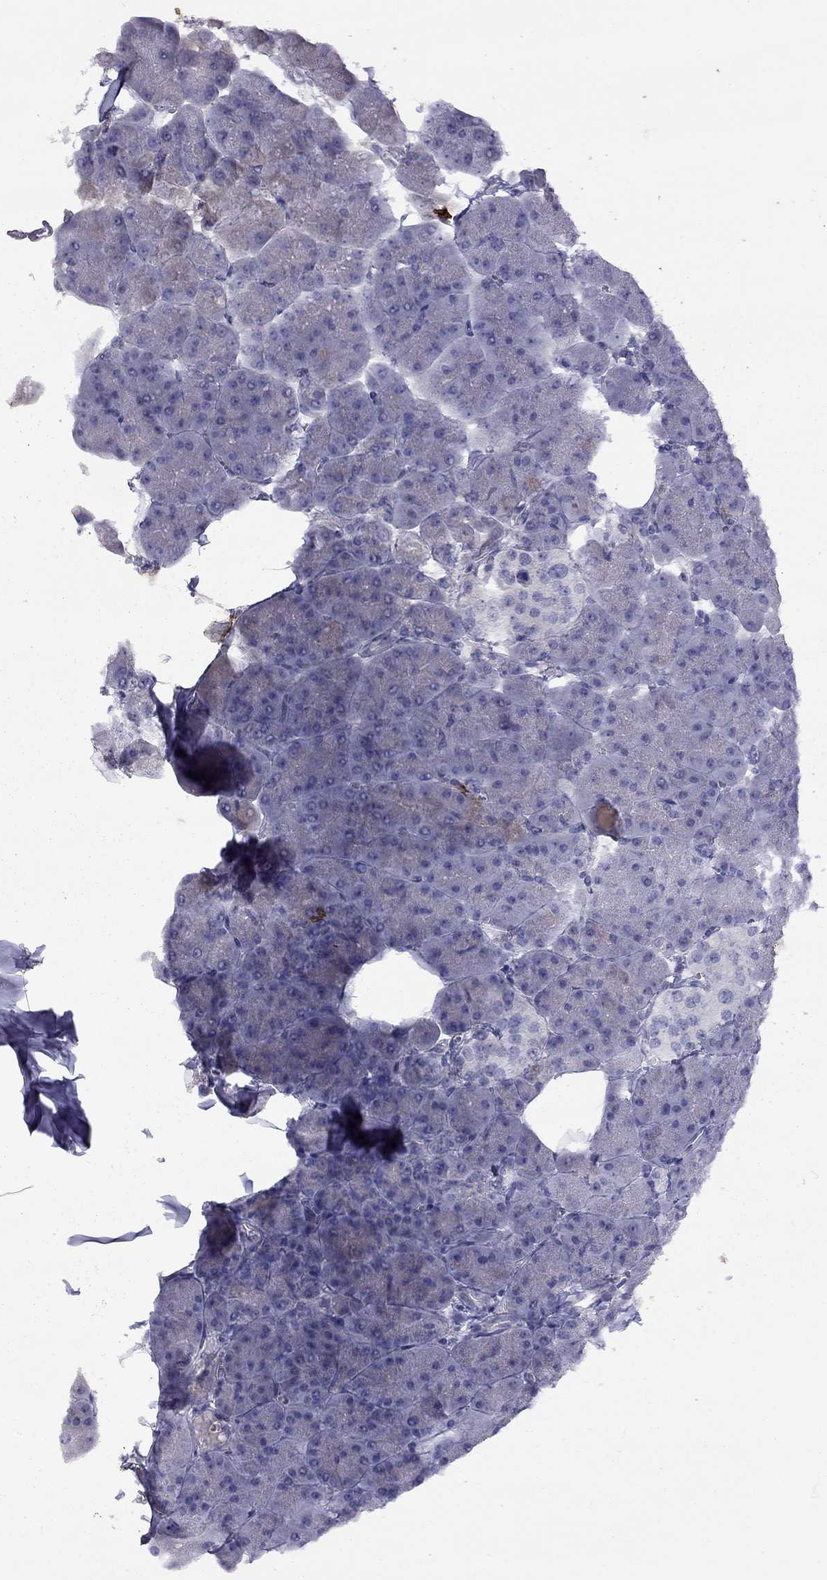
{"staining": {"intensity": "negative", "quantity": "none", "location": "none"}, "tissue": "pancreas", "cell_type": "Exocrine glandular cells", "image_type": "normal", "snomed": [{"axis": "morphology", "description": "Normal tissue, NOS"}, {"axis": "topography", "description": "Adipose tissue"}, {"axis": "topography", "description": "Pancreas"}, {"axis": "topography", "description": "Peripheral nerve tissue"}], "caption": "The micrograph exhibits no significant staining in exocrine glandular cells of pancreas.", "gene": "CPNE4", "patient": {"sex": "female", "age": 58}}